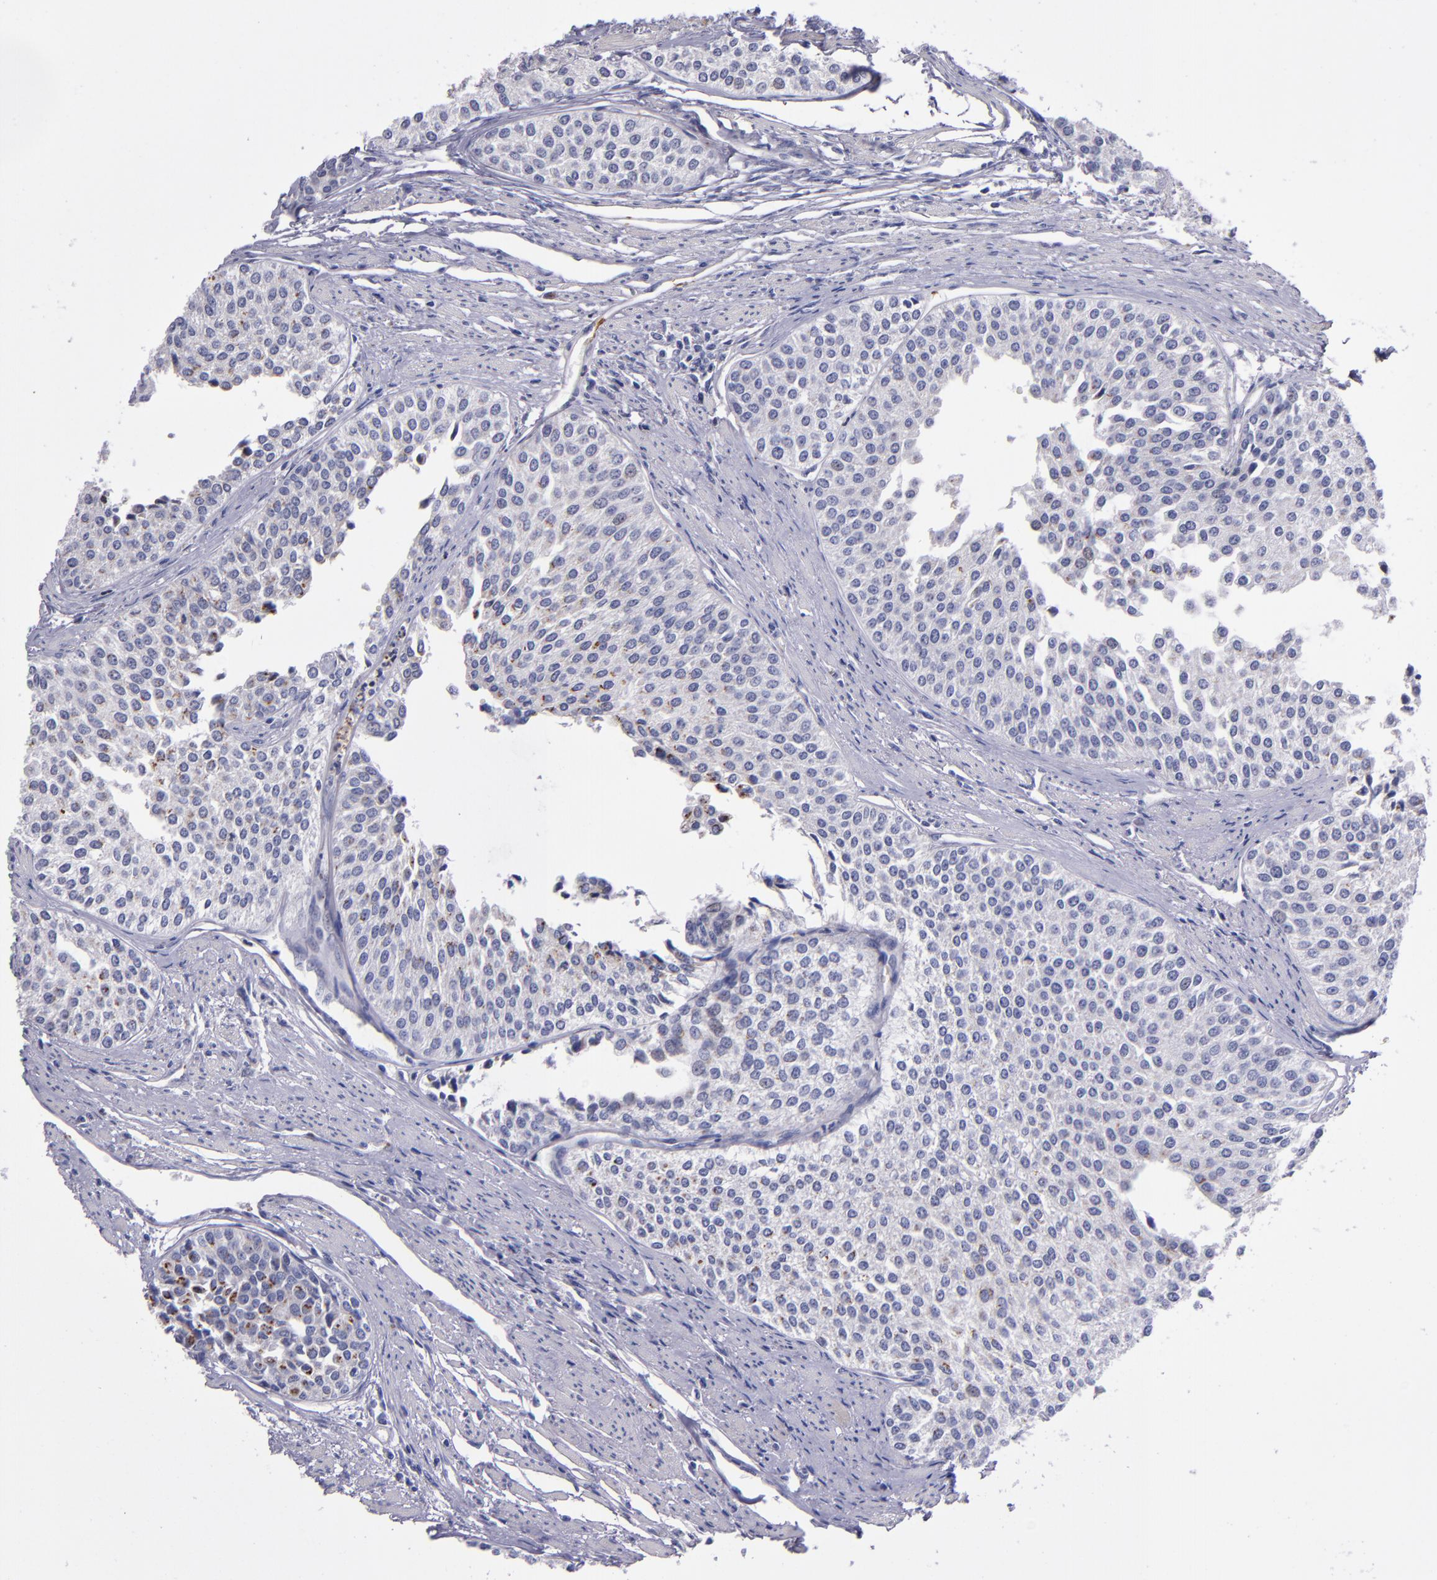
{"staining": {"intensity": "strong", "quantity": "<25%", "location": "cytoplasmic/membranous"}, "tissue": "urothelial cancer", "cell_type": "Tumor cells", "image_type": "cancer", "snomed": [{"axis": "morphology", "description": "Urothelial carcinoma, Low grade"}, {"axis": "topography", "description": "Urinary bladder"}], "caption": "An image of human urothelial carcinoma (low-grade) stained for a protein displays strong cytoplasmic/membranous brown staining in tumor cells. The staining was performed using DAB, with brown indicating positive protein expression. Nuclei are stained blue with hematoxylin.", "gene": "RAB41", "patient": {"sex": "female", "age": 73}}